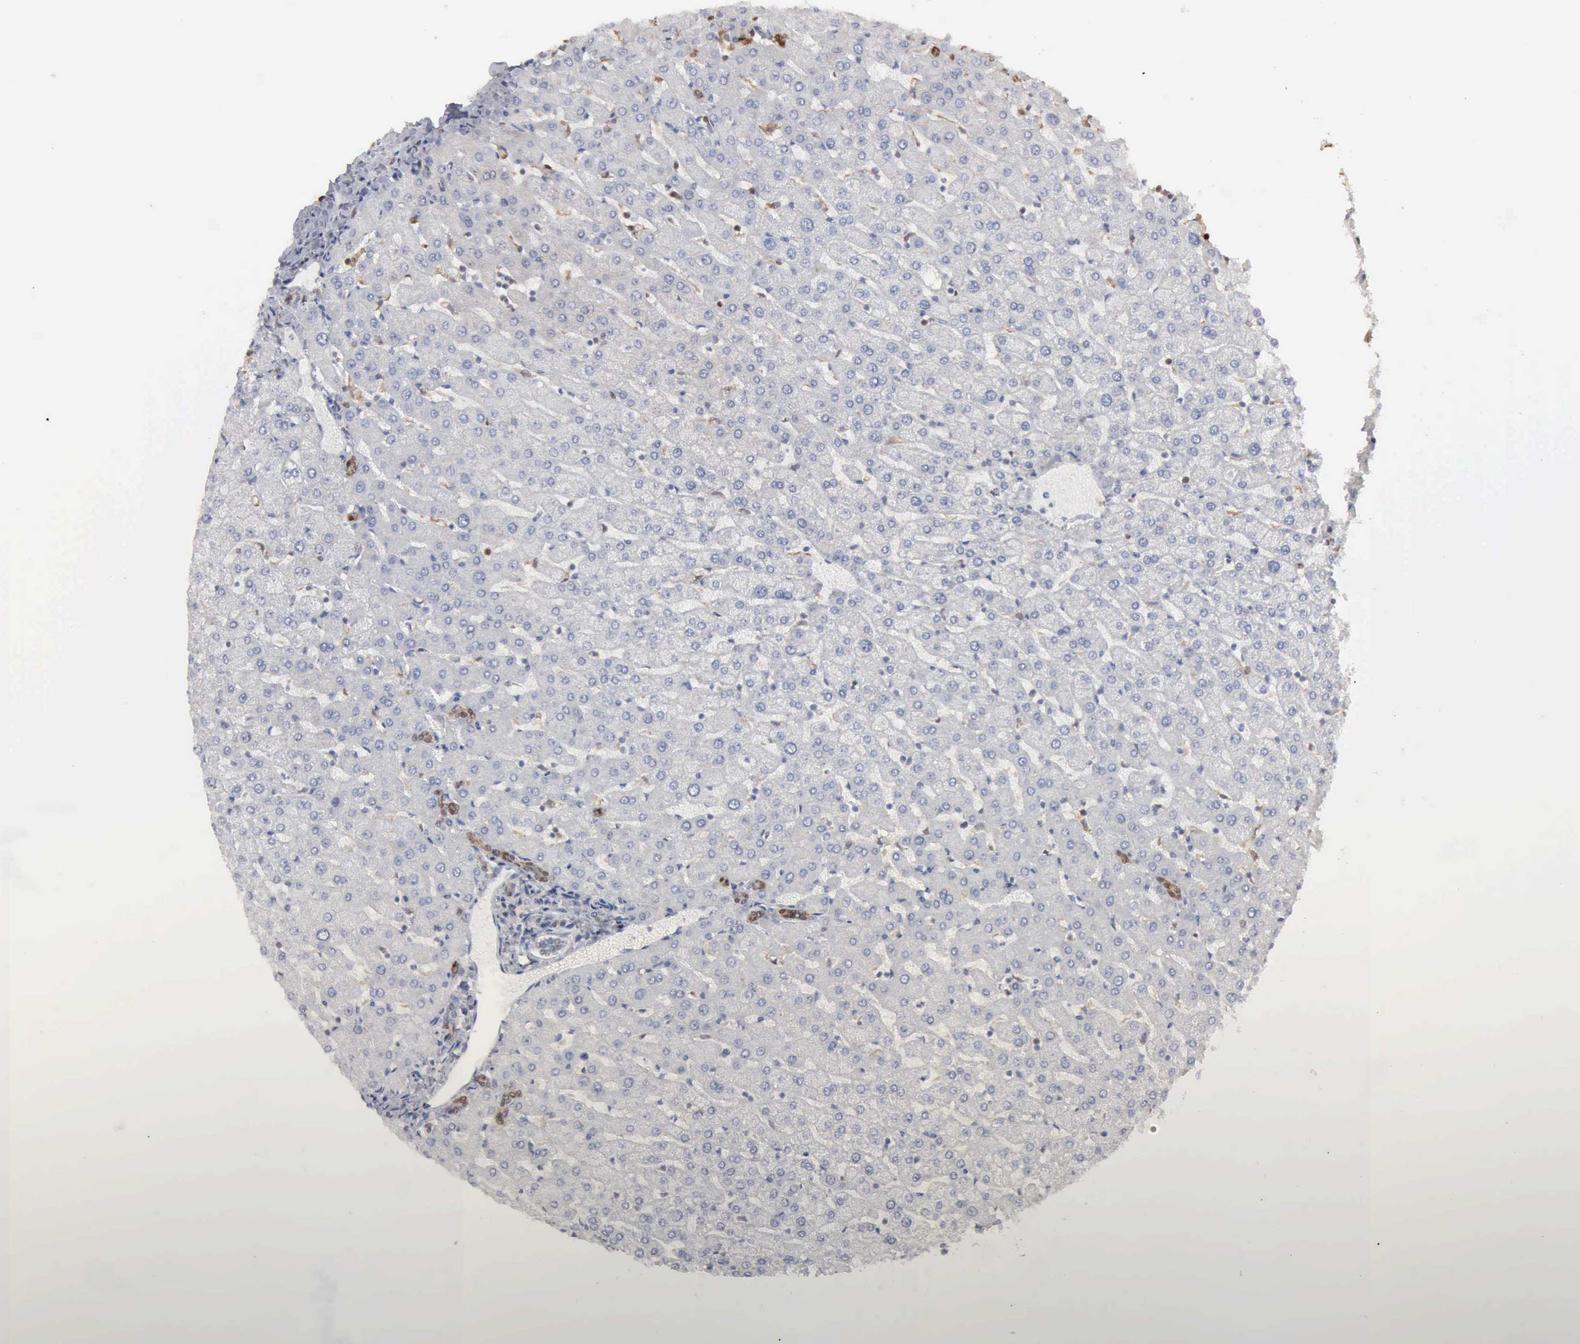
{"staining": {"intensity": "negative", "quantity": "none", "location": "none"}, "tissue": "liver", "cell_type": "Cholangiocytes", "image_type": "normal", "snomed": [{"axis": "morphology", "description": "Normal tissue, NOS"}, {"axis": "morphology", "description": "Fibrosis, NOS"}, {"axis": "topography", "description": "Liver"}], "caption": "Cholangiocytes show no significant expression in benign liver. The staining is performed using DAB brown chromogen with nuclei counter-stained in using hematoxylin.", "gene": "STAT1", "patient": {"sex": "female", "age": 29}}